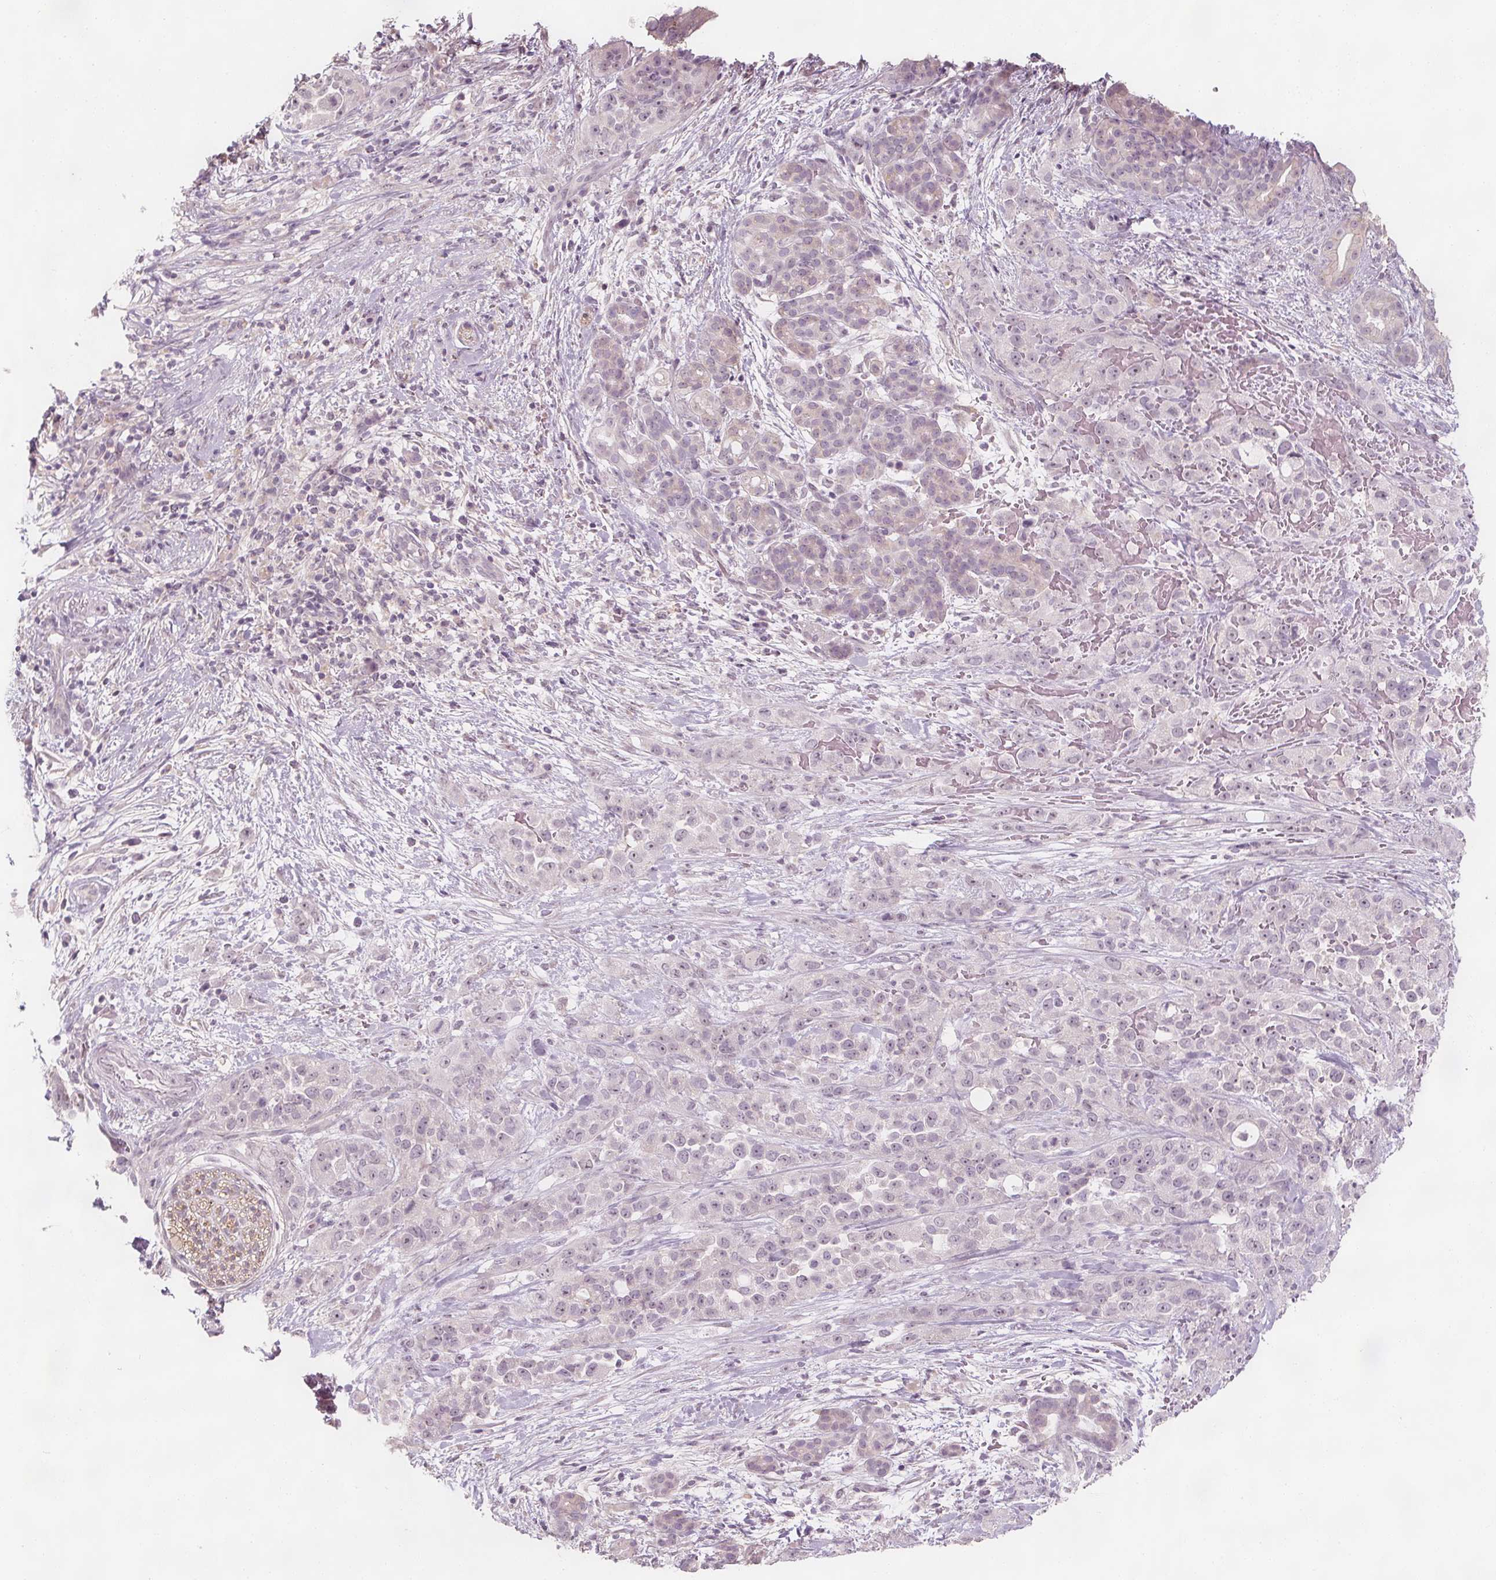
{"staining": {"intensity": "negative", "quantity": "none", "location": "none"}, "tissue": "pancreatic cancer", "cell_type": "Tumor cells", "image_type": "cancer", "snomed": [{"axis": "morphology", "description": "Adenocarcinoma, NOS"}, {"axis": "topography", "description": "Pancreas"}], "caption": "High power microscopy histopathology image of an IHC image of adenocarcinoma (pancreatic), revealing no significant positivity in tumor cells.", "gene": "C1orf167", "patient": {"sex": "male", "age": 44}}